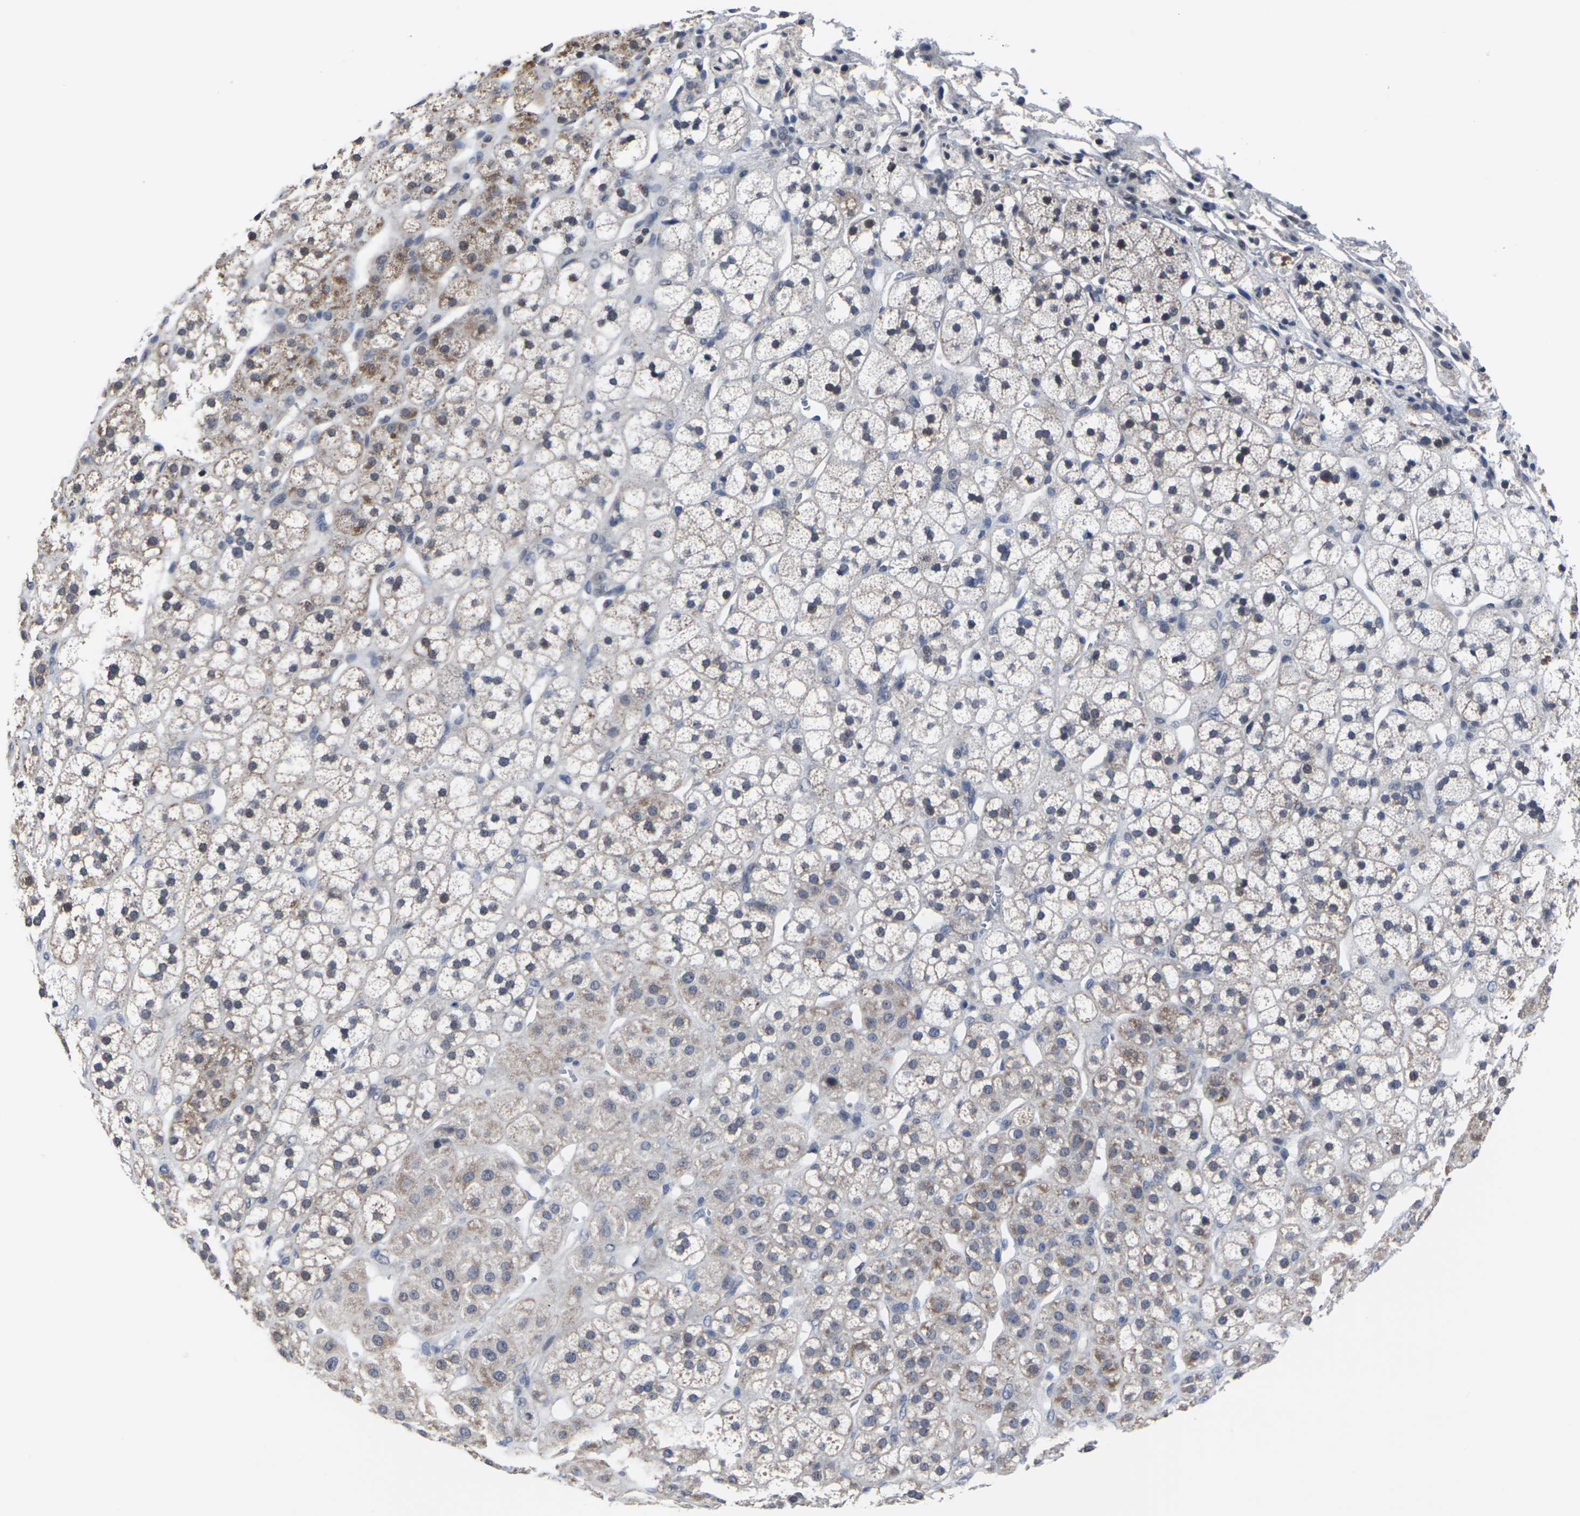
{"staining": {"intensity": "moderate", "quantity": "25%-75%", "location": "cytoplasmic/membranous"}, "tissue": "adrenal gland", "cell_type": "Glandular cells", "image_type": "normal", "snomed": [{"axis": "morphology", "description": "Normal tissue, NOS"}, {"axis": "topography", "description": "Adrenal gland"}], "caption": "IHC staining of benign adrenal gland, which reveals medium levels of moderate cytoplasmic/membranous positivity in about 25%-75% of glandular cells indicating moderate cytoplasmic/membranous protein staining. The staining was performed using DAB (3,3'-diaminobenzidine) (brown) for protein detection and nuclei were counterstained in hematoxylin (blue).", "gene": "MSANTD4", "patient": {"sex": "male", "age": 56}}